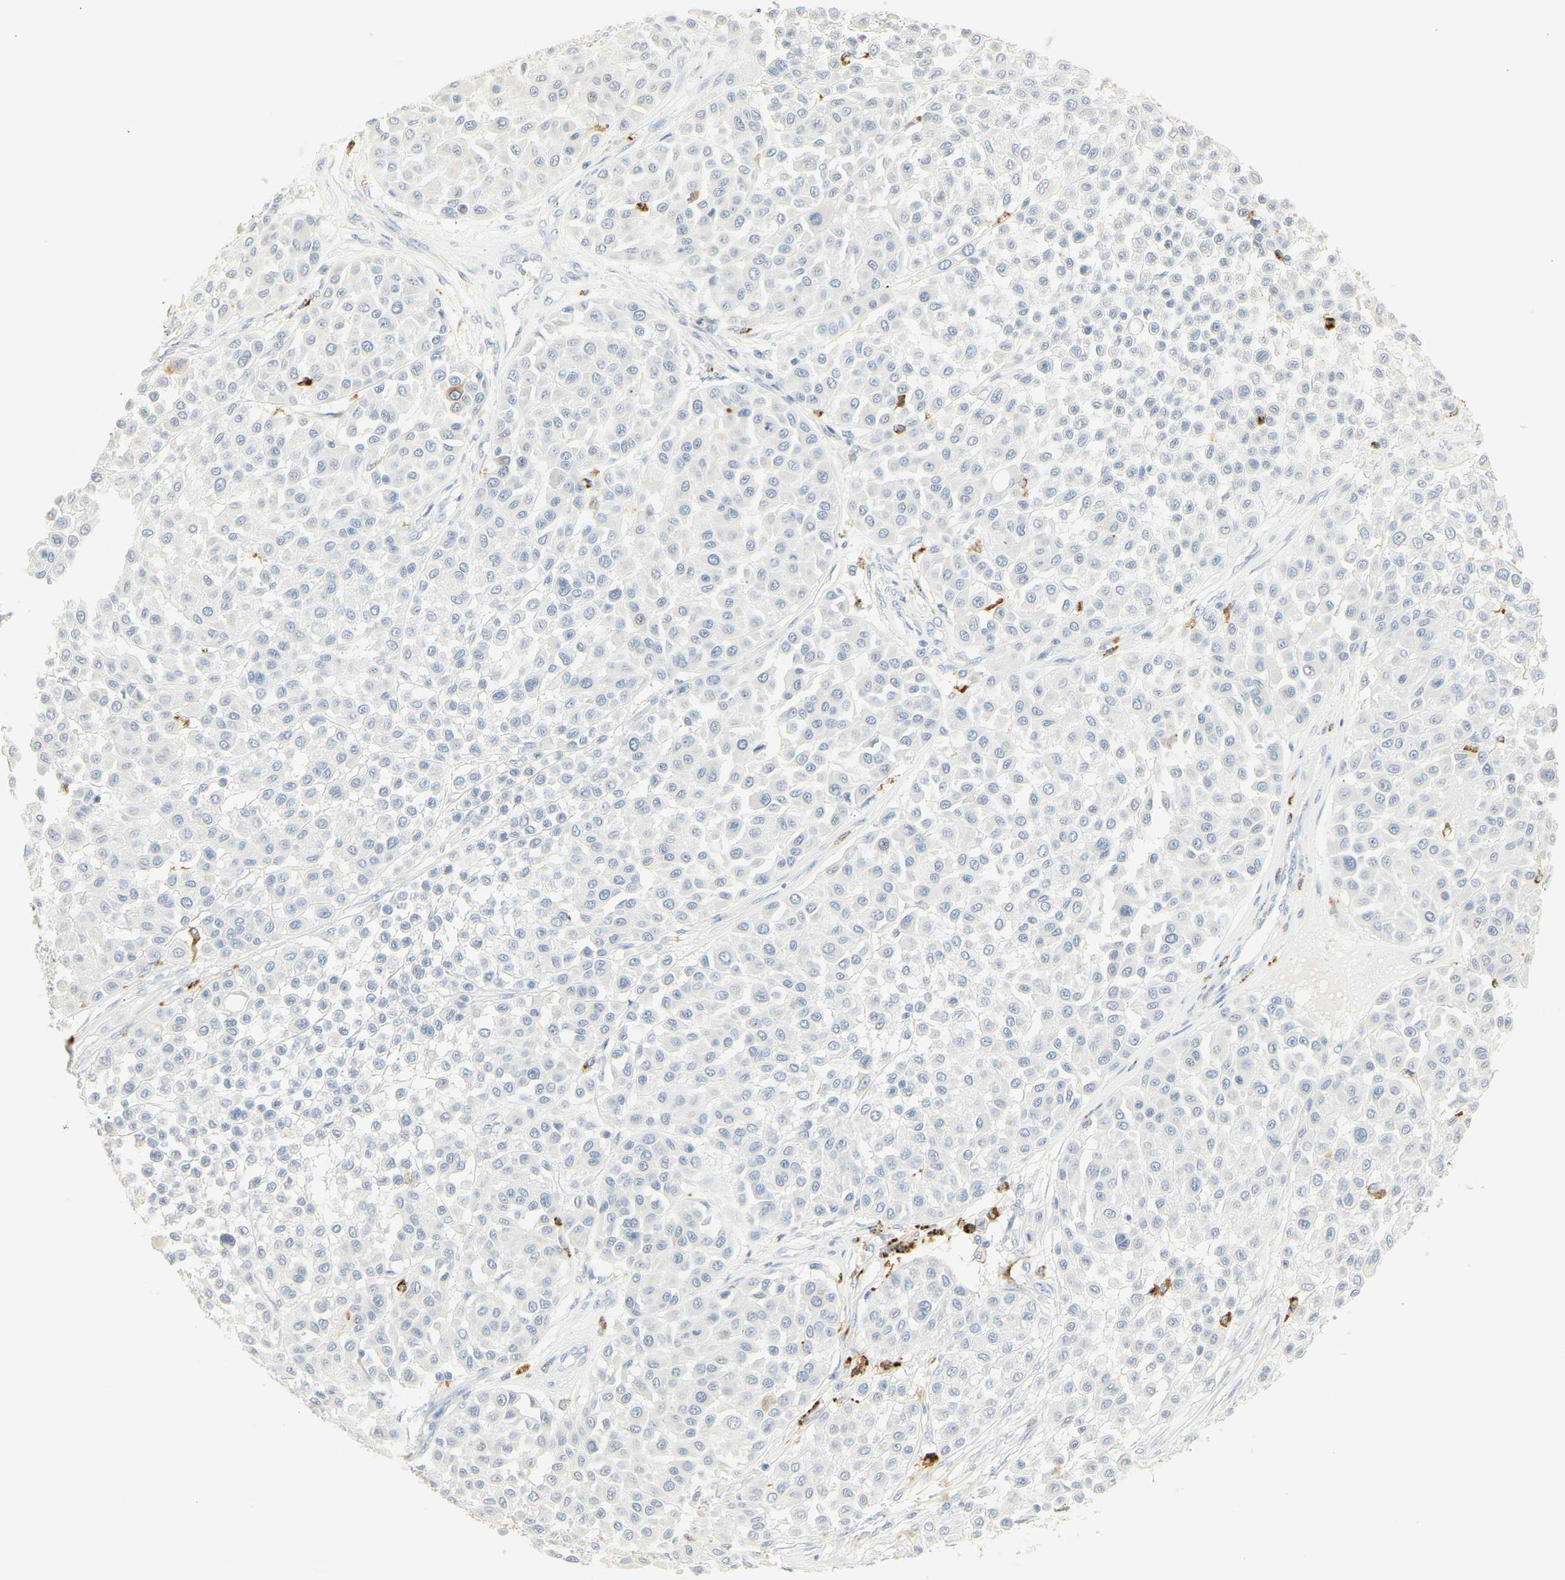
{"staining": {"intensity": "negative", "quantity": "none", "location": "none"}, "tissue": "melanoma", "cell_type": "Tumor cells", "image_type": "cancer", "snomed": [{"axis": "morphology", "description": "Malignant melanoma, Metastatic site"}, {"axis": "topography", "description": "Soft tissue"}], "caption": "This is a photomicrograph of immunohistochemistry (IHC) staining of melanoma, which shows no positivity in tumor cells.", "gene": "MPO", "patient": {"sex": "male", "age": 41}}